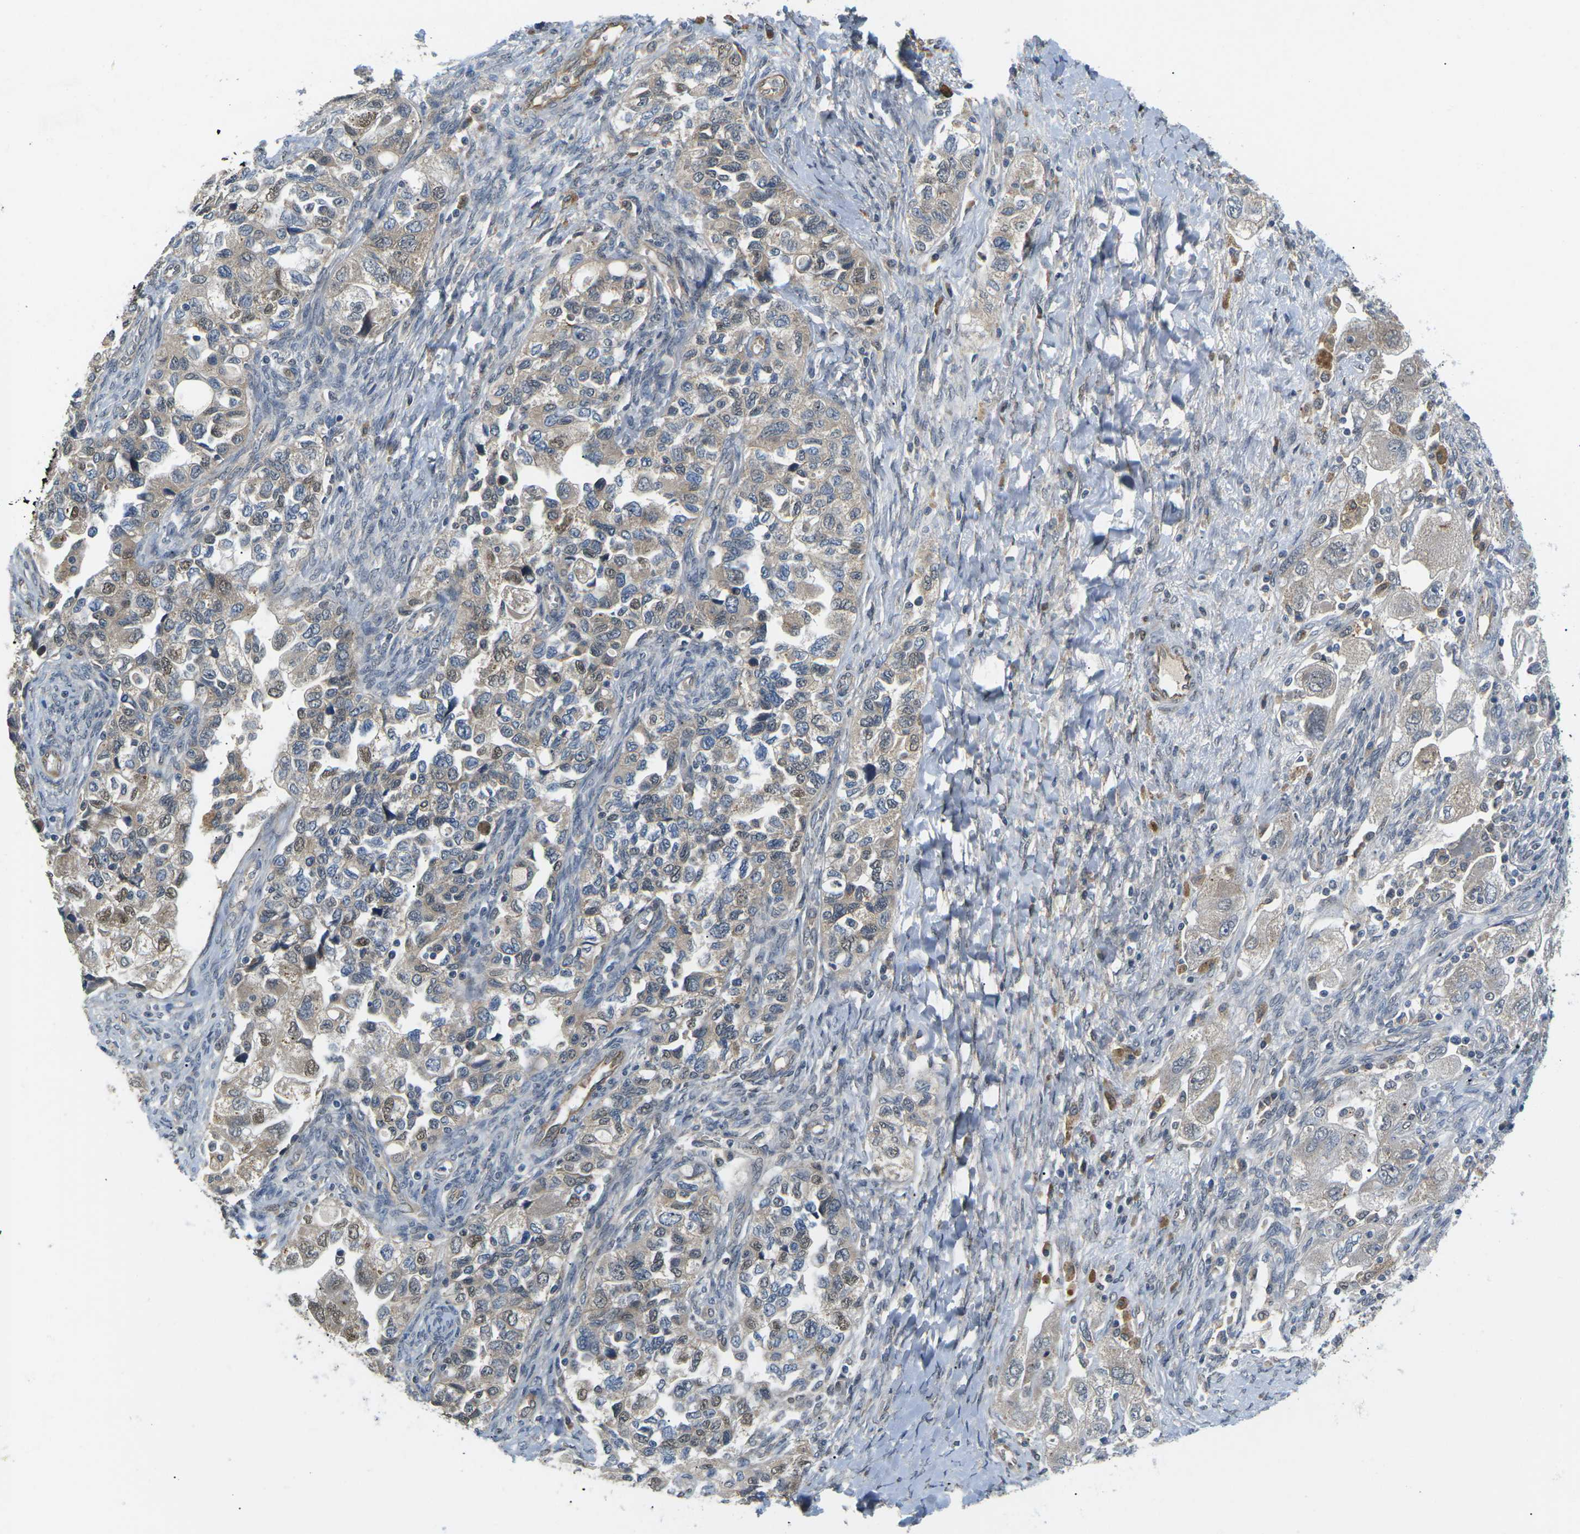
{"staining": {"intensity": "weak", "quantity": "25%-75%", "location": "cytoplasmic/membranous,nuclear"}, "tissue": "ovarian cancer", "cell_type": "Tumor cells", "image_type": "cancer", "snomed": [{"axis": "morphology", "description": "Carcinoma, NOS"}, {"axis": "morphology", "description": "Cystadenocarcinoma, serous, NOS"}, {"axis": "topography", "description": "Ovary"}], "caption": "The immunohistochemical stain highlights weak cytoplasmic/membranous and nuclear positivity in tumor cells of ovarian carcinoma tissue. Immunohistochemistry (ihc) stains the protein in brown and the nuclei are stained blue.", "gene": "ERBB4", "patient": {"sex": "female", "age": 69}}